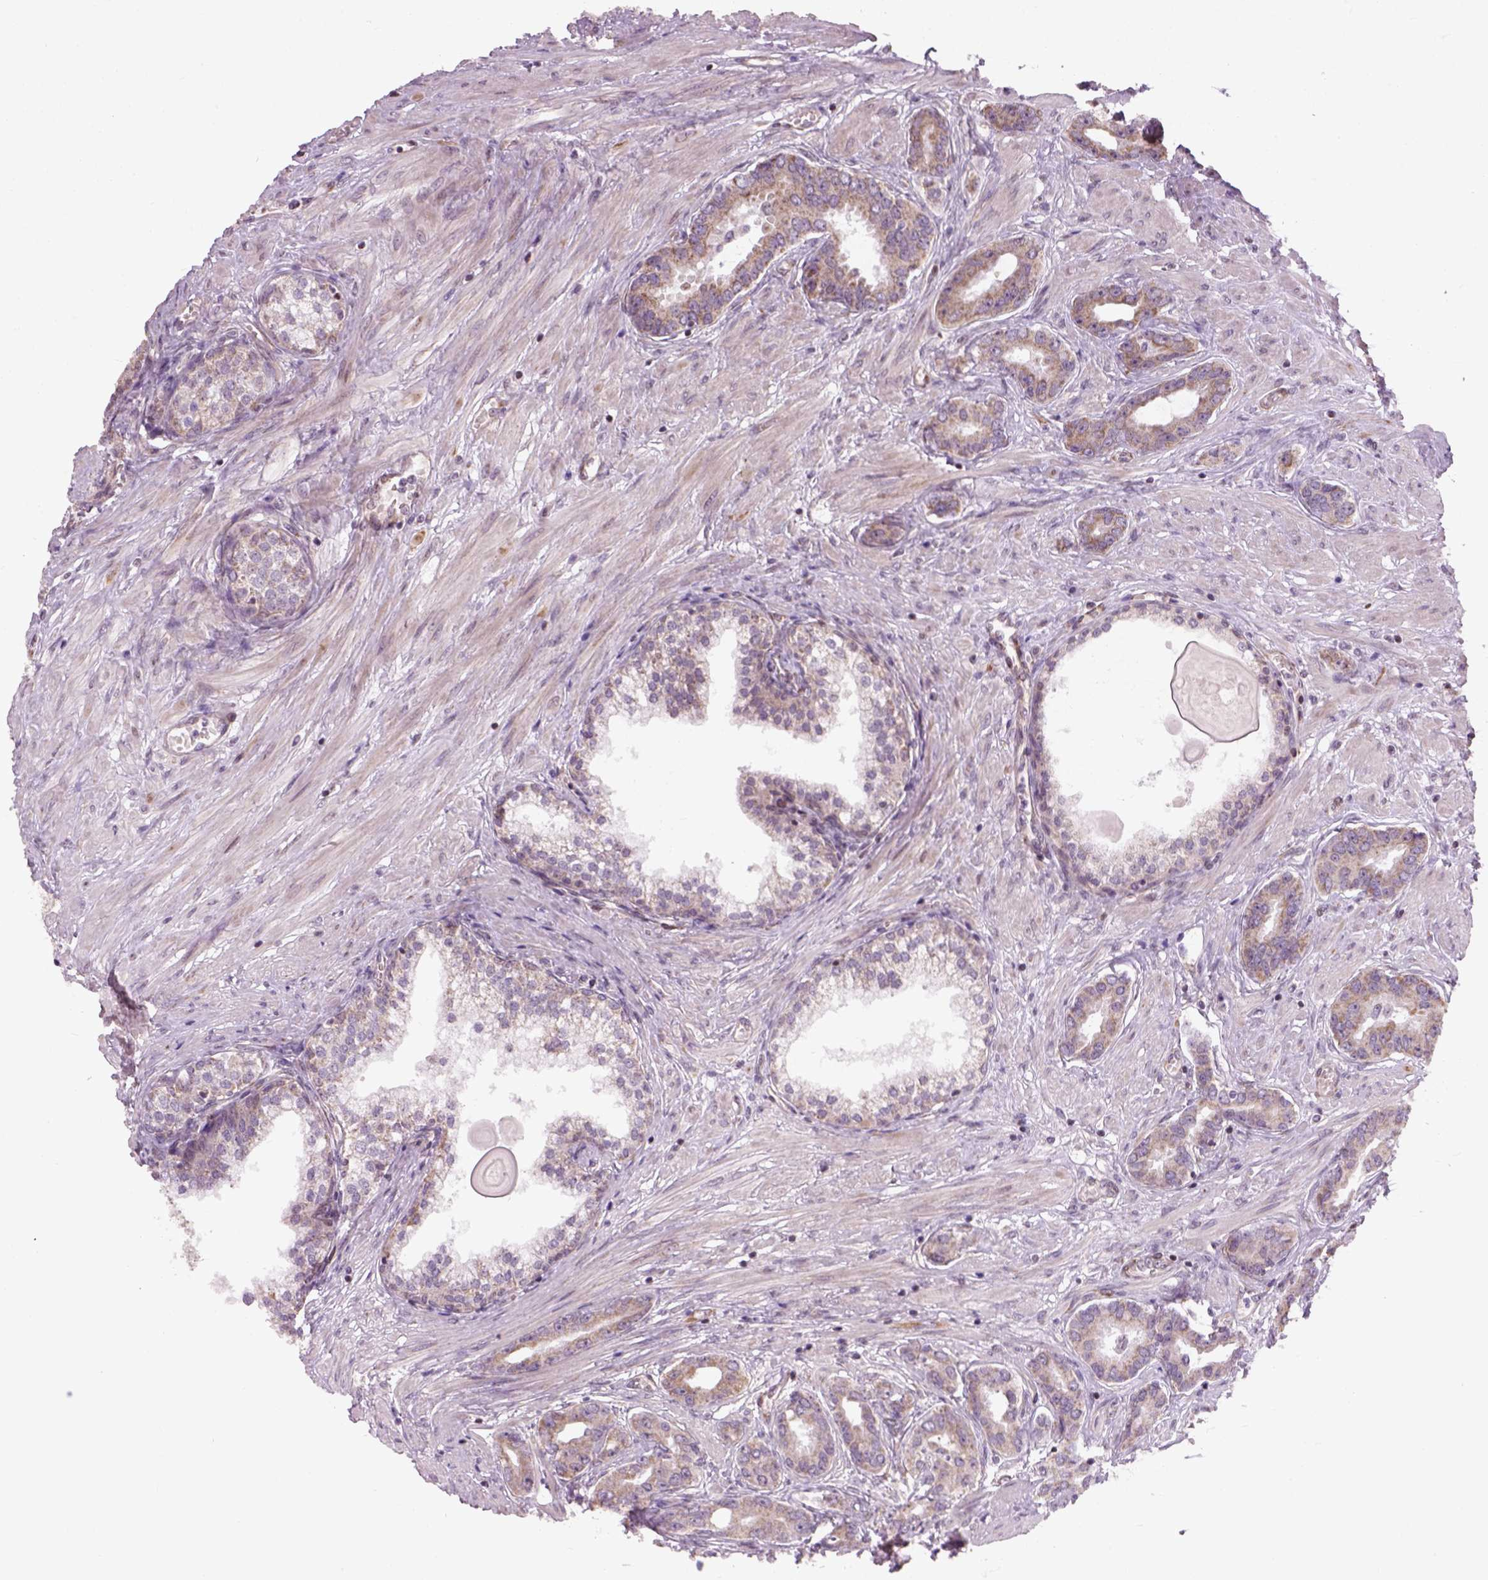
{"staining": {"intensity": "weak", "quantity": ">75%", "location": "cytoplasmic/membranous"}, "tissue": "prostate cancer", "cell_type": "Tumor cells", "image_type": "cancer", "snomed": [{"axis": "morphology", "description": "Adenocarcinoma, NOS"}, {"axis": "topography", "description": "Prostate"}], "caption": "Immunohistochemistry (IHC) of prostate adenocarcinoma shows low levels of weak cytoplasmic/membranous expression in approximately >75% of tumor cells.", "gene": "XK", "patient": {"sex": "male", "age": 67}}